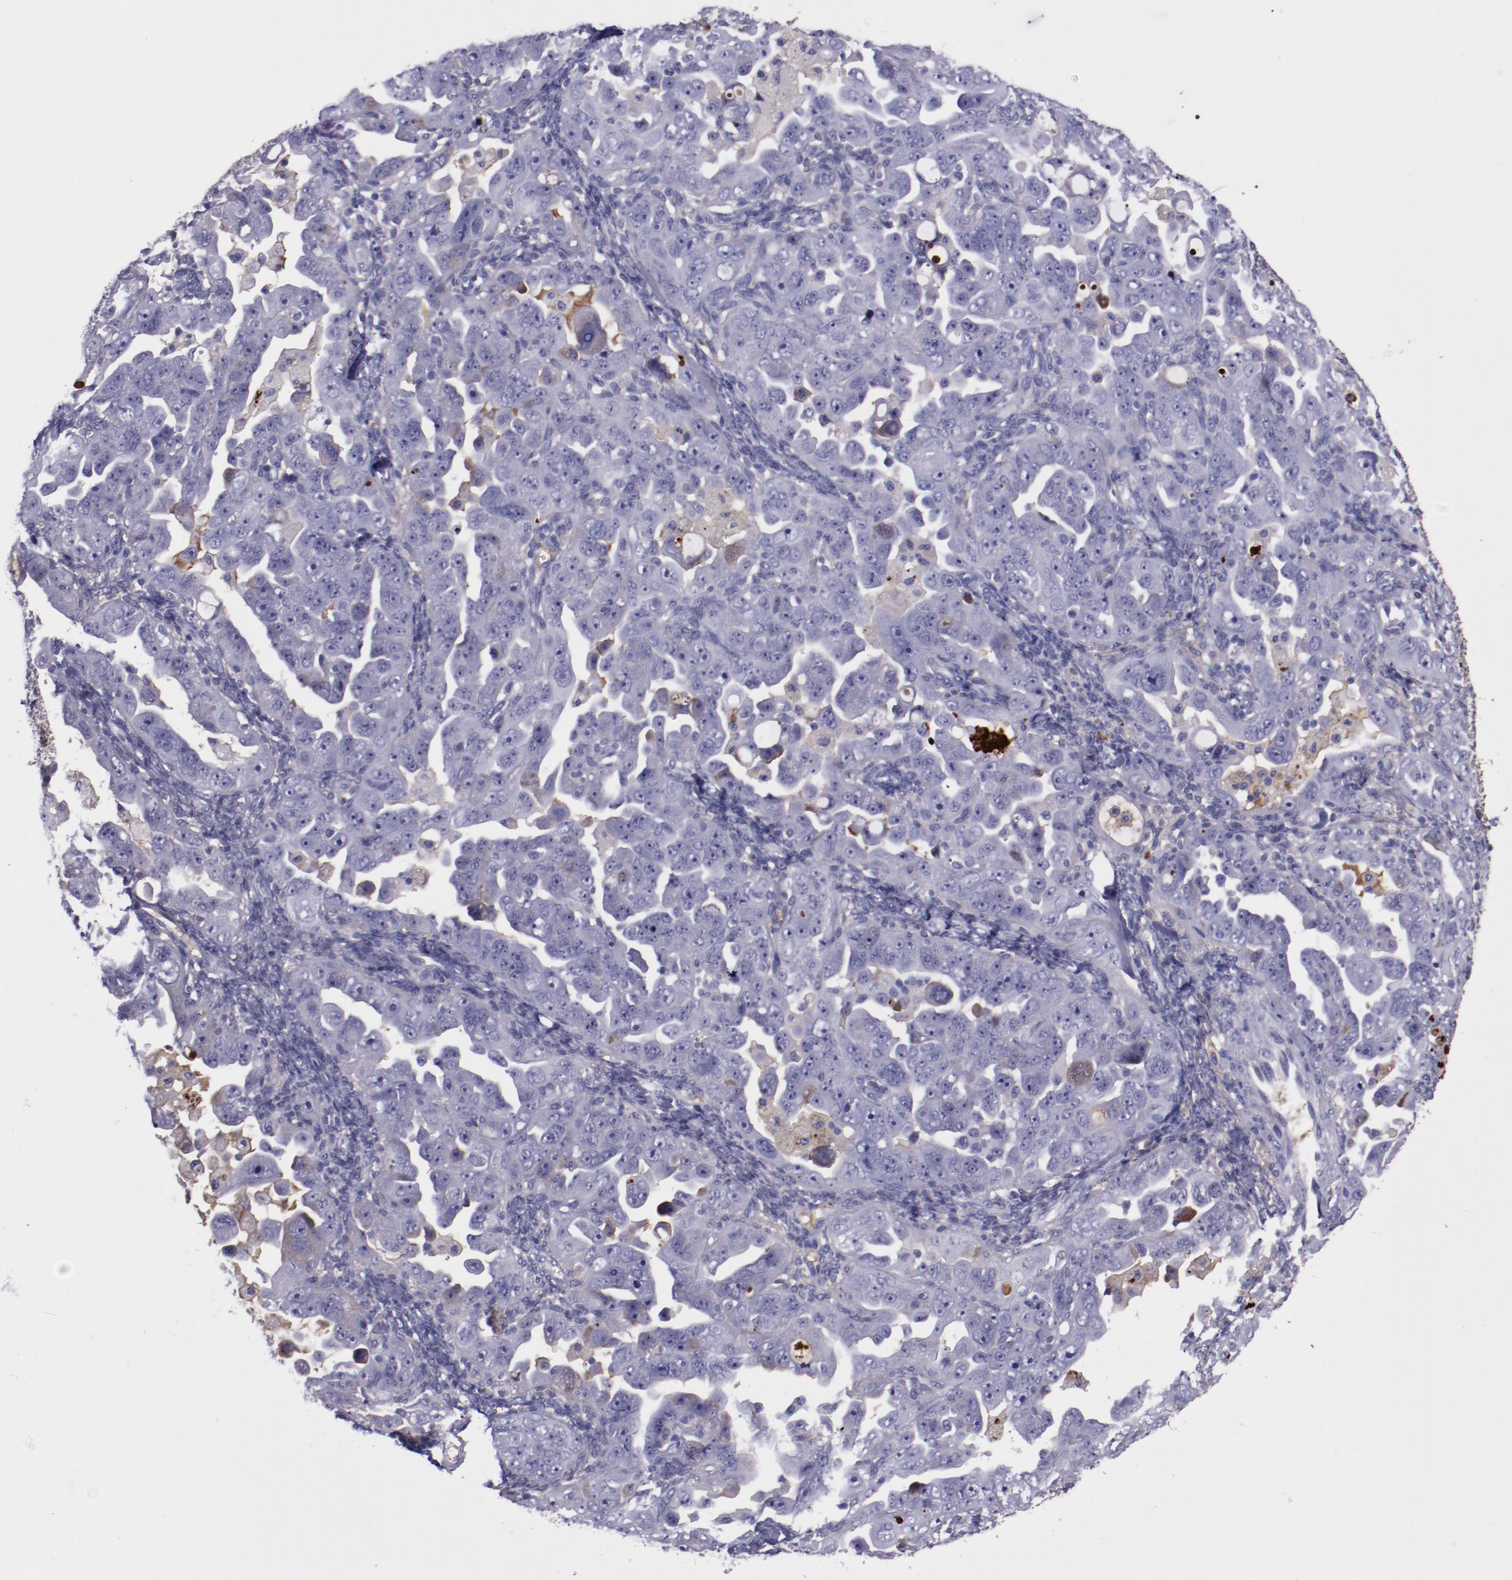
{"staining": {"intensity": "moderate", "quantity": "<25%", "location": "cytoplasmic/membranous"}, "tissue": "ovarian cancer", "cell_type": "Tumor cells", "image_type": "cancer", "snomed": [{"axis": "morphology", "description": "Cystadenocarcinoma, serous, NOS"}, {"axis": "topography", "description": "Ovary"}], "caption": "Protein expression analysis of ovarian serous cystadenocarcinoma demonstrates moderate cytoplasmic/membranous positivity in approximately <25% of tumor cells. (DAB (3,3'-diaminobenzidine) IHC with brightfield microscopy, high magnification).", "gene": "APOH", "patient": {"sex": "female", "age": 66}}